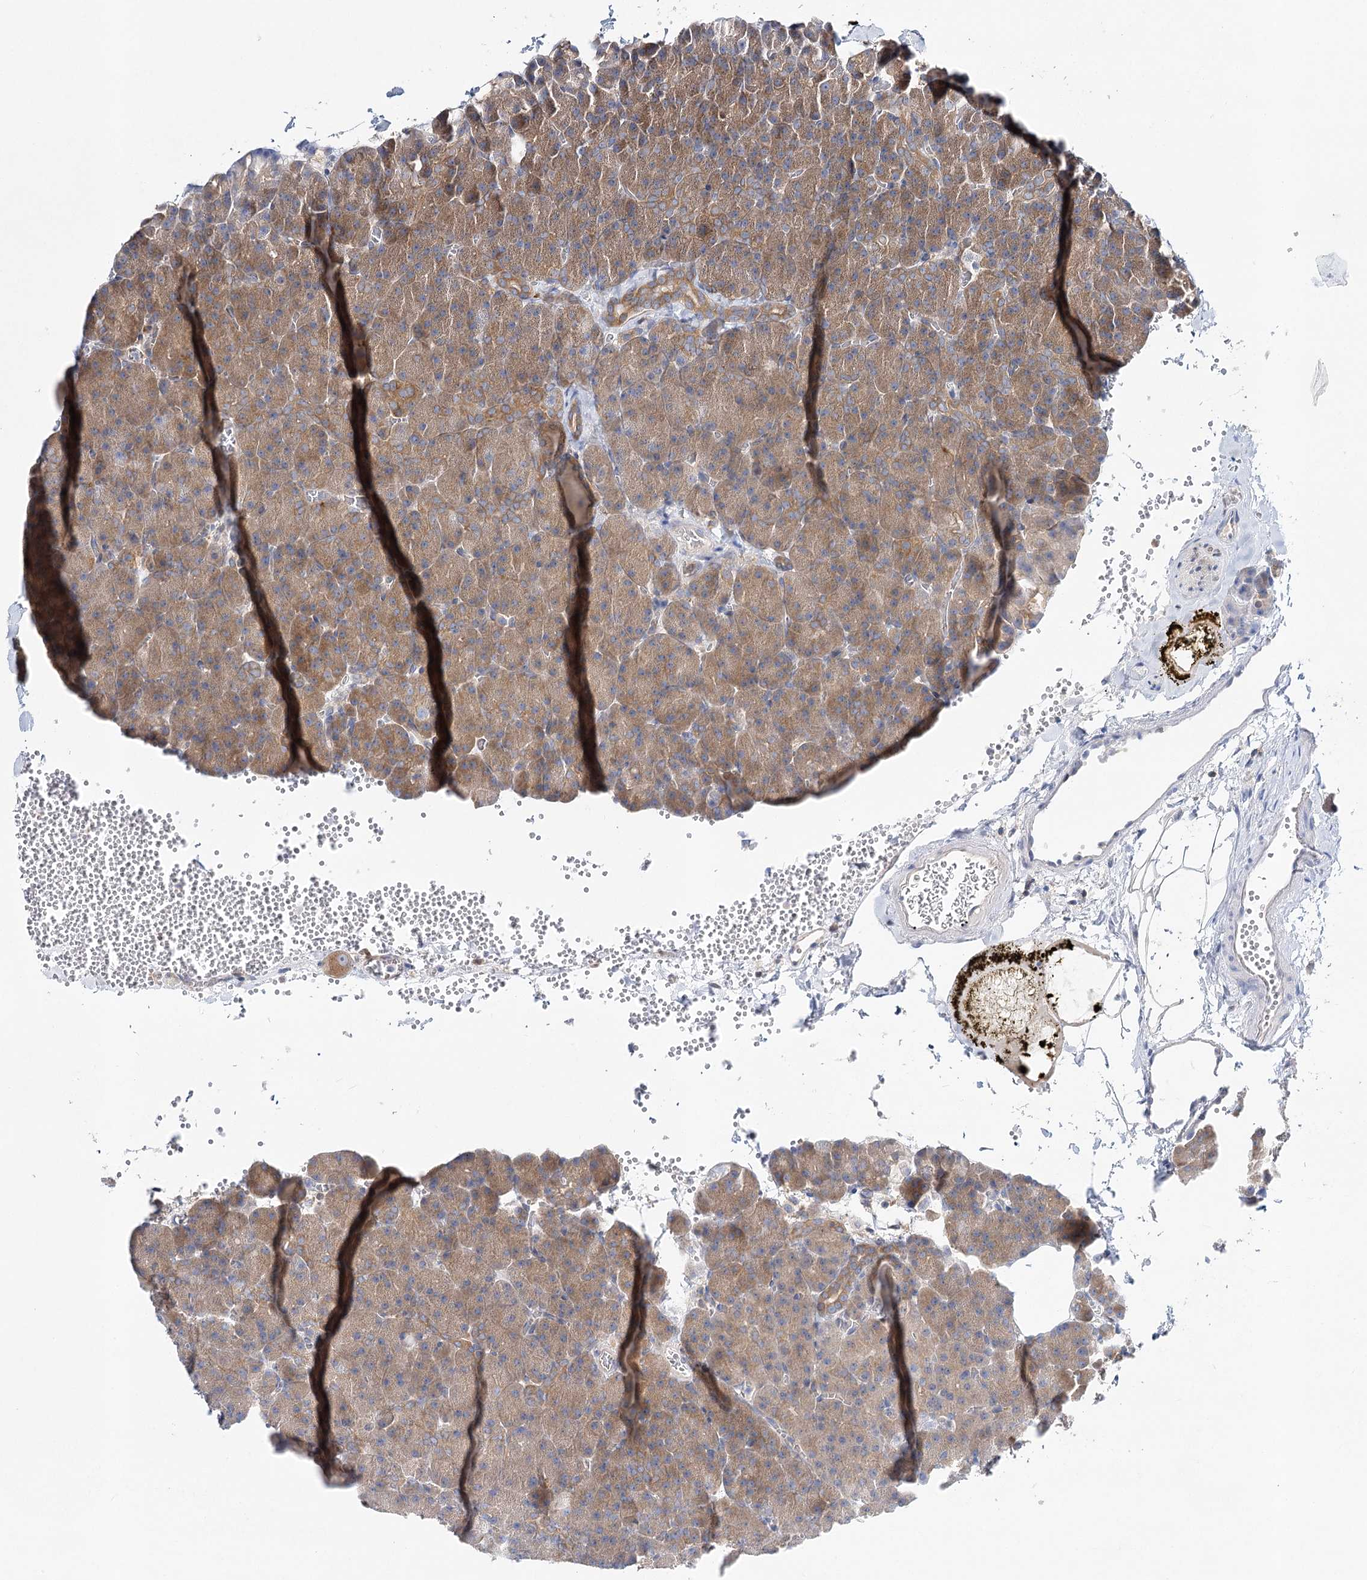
{"staining": {"intensity": "moderate", "quantity": "25%-75%", "location": "cytoplasmic/membranous"}, "tissue": "pancreas", "cell_type": "Exocrine glandular cells", "image_type": "normal", "snomed": [{"axis": "morphology", "description": "Normal tissue, NOS"}, {"axis": "morphology", "description": "Carcinoid, malignant, NOS"}, {"axis": "topography", "description": "Pancreas"}], "caption": "DAB immunohistochemical staining of normal human pancreas demonstrates moderate cytoplasmic/membranous protein expression in about 25%-75% of exocrine glandular cells.", "gene": "ABRAXAS2", "patient": {"sex": "female", "age": 35}}